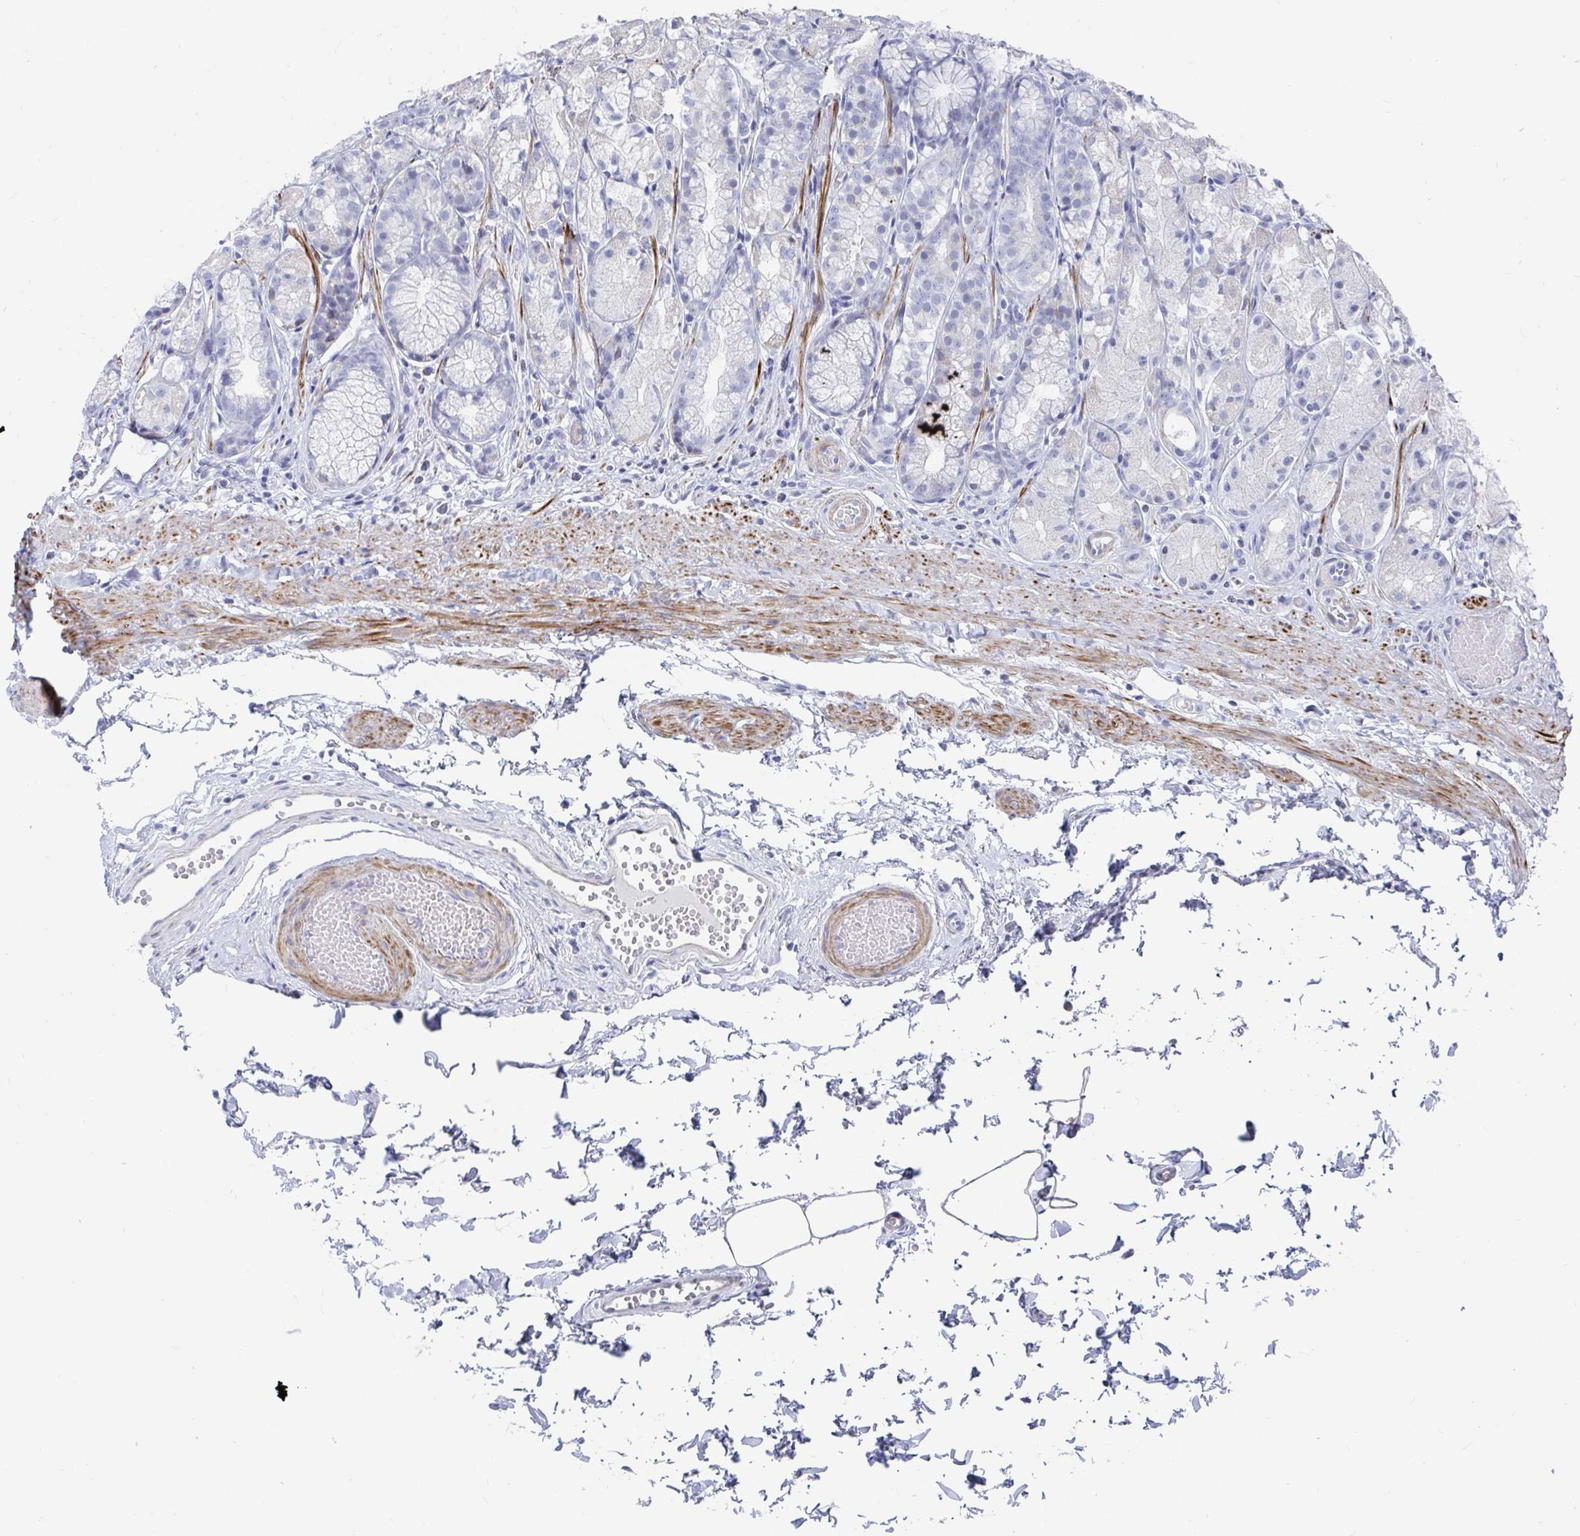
{"staining": {"intensity": "negative", "quantity": "none", "location": "none"}, "tissue": "stomach", "cell_type": "Glandular cells", "image_type": "normal", "snomed": [{"axis": "morphology", "description": "Normal tissue, NOS"}, {"axis": "topography", "description": "Stomach"}], "caption": "This is an immunohistochemistry micrograph of unremarkable stomach. There is no staining in glandular cells.", "gene": "ZFP82", "patient": {"sex": "male", "age": 70}}